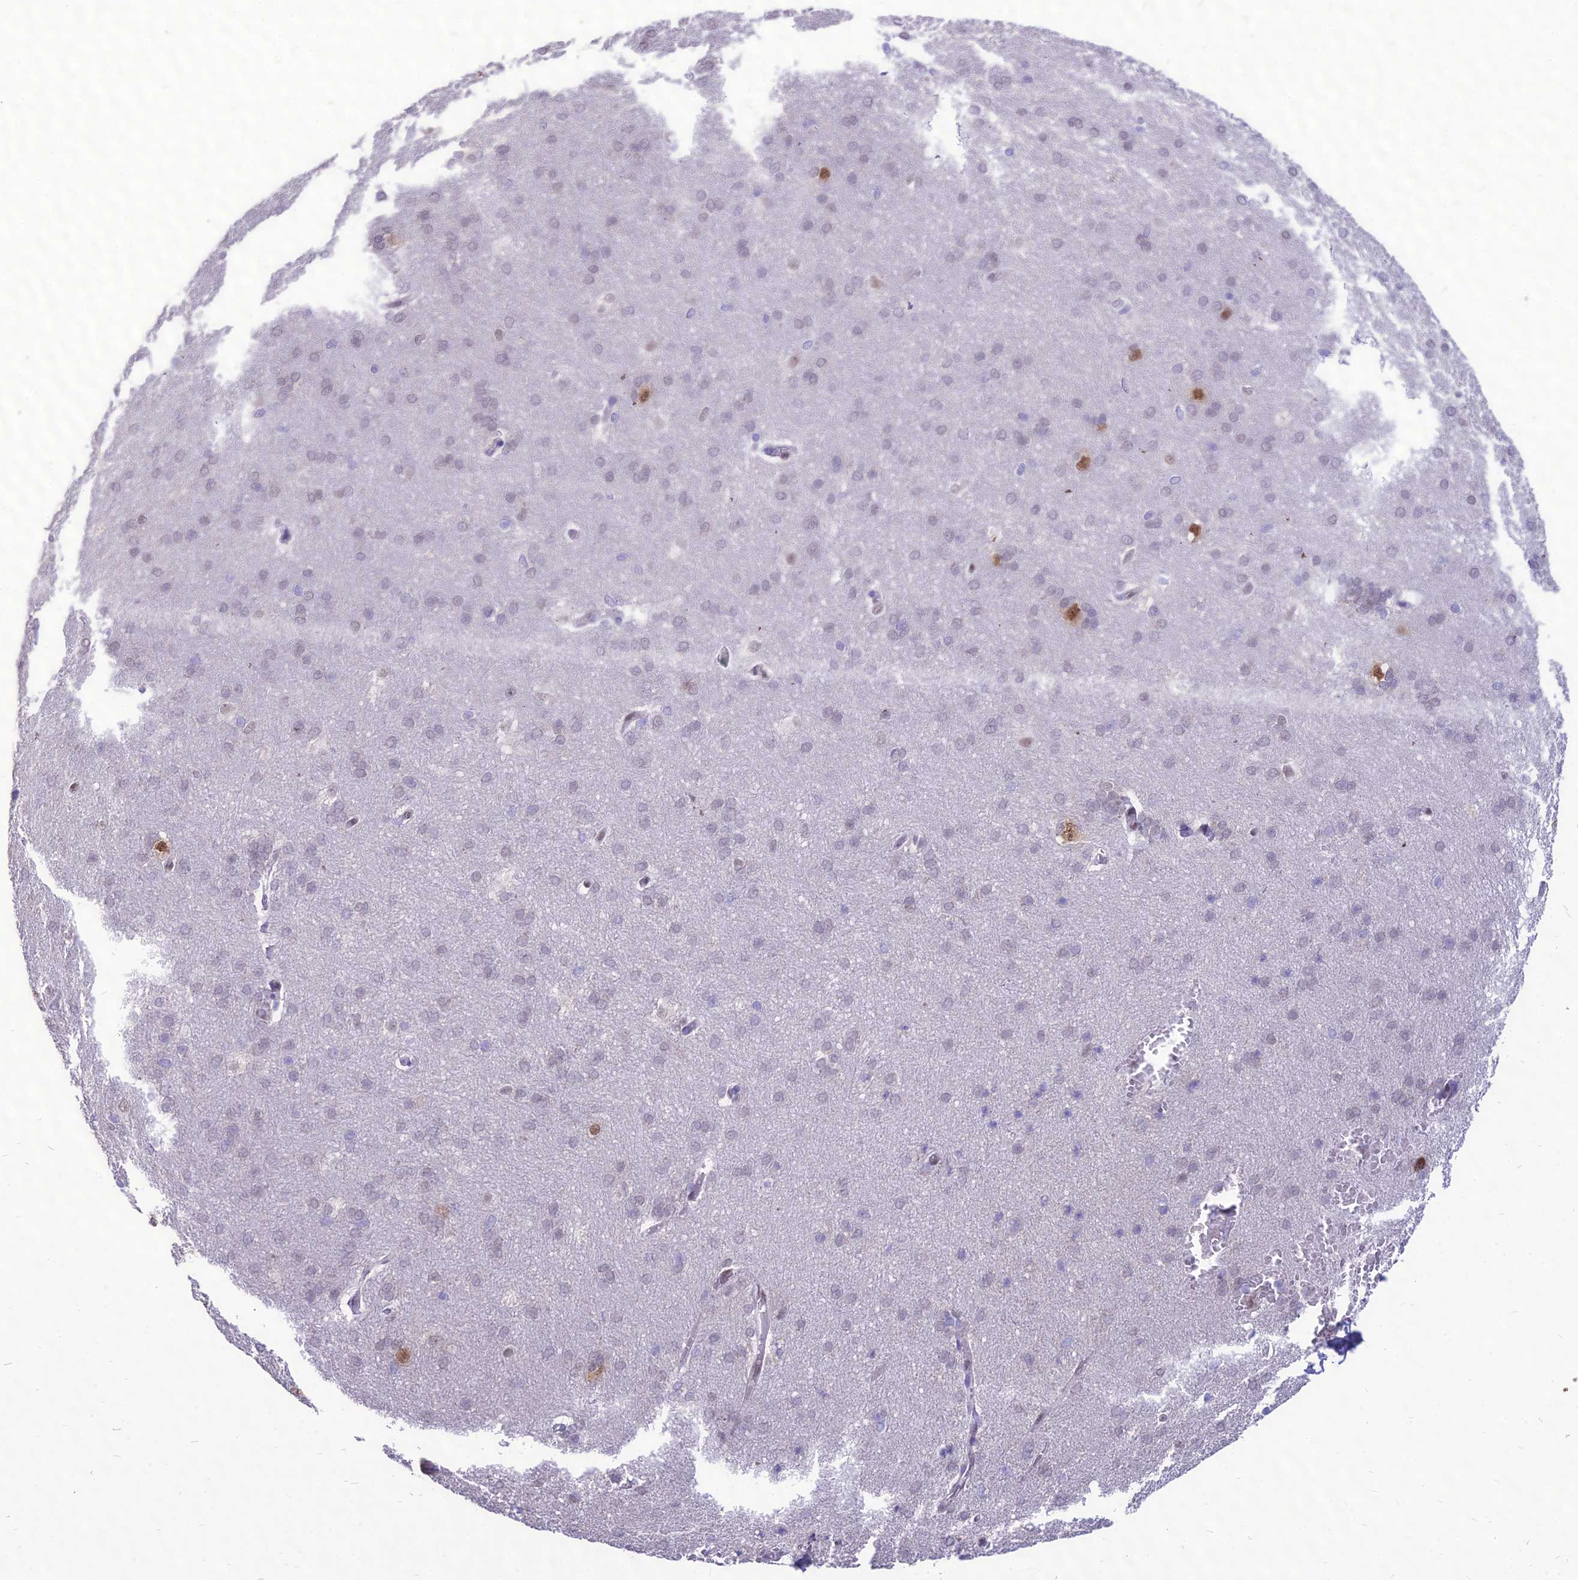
{"staining": {"intensity": "negative", "quantity": "none", "location": "none"}, "tissue": "cerebral cortex", "cell_type": "Endothelial cells", "image_type": "normal", "snomed": [{"axis": "morphology", "description": "Normal tissue, NOS"}, {"axis": "topography", "description": "Cerebral cortex"}], "caption": "The image displays no significant staining in endothelial cells of cerebral cortex. The staining was performed using DAB to visualize the protein expression in brown, while the nuclei were stained in blue with hematoxylin (Magnification: 20x).", "gene": "NOVA2", "patient": {"sex": "male", "age": 62}}